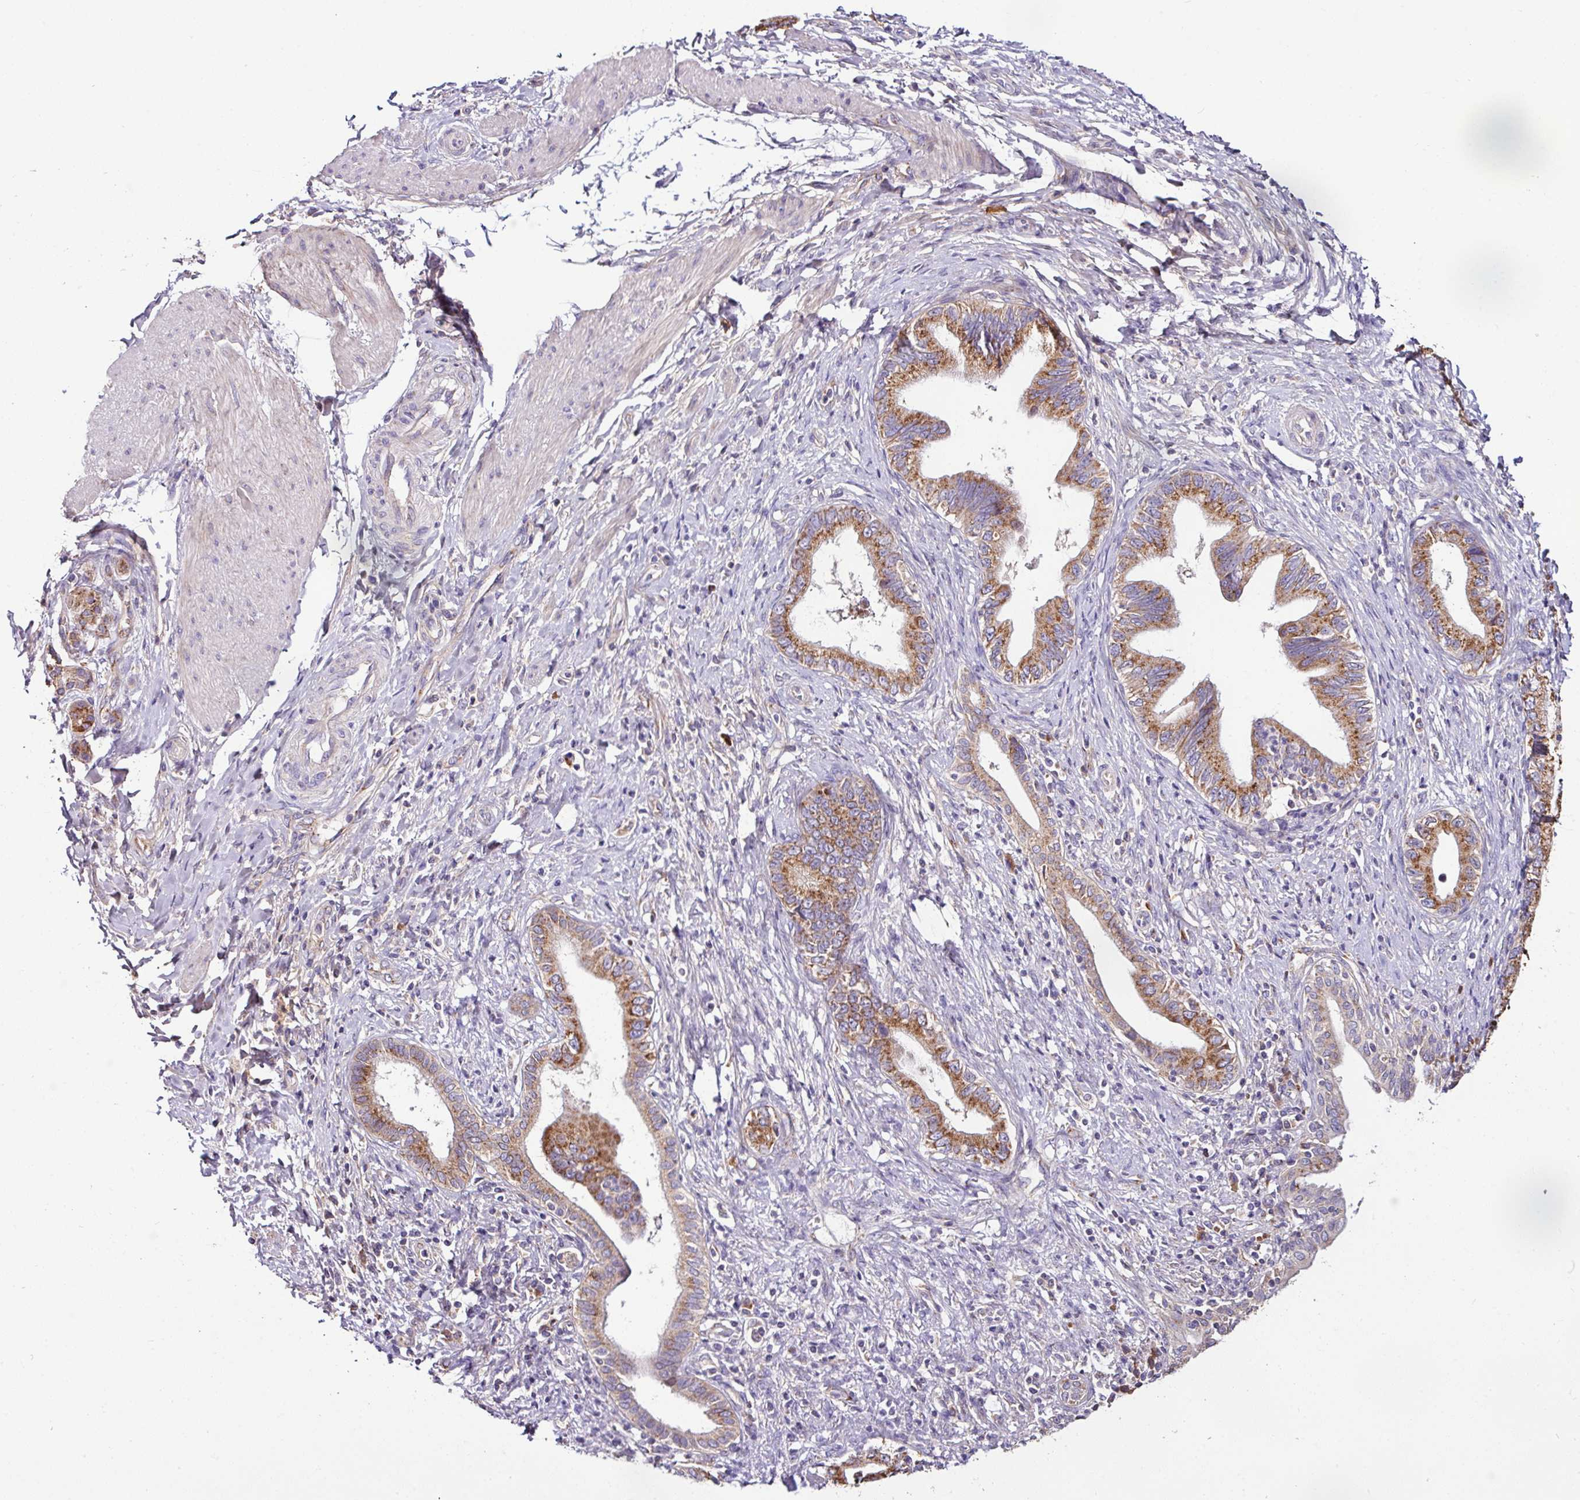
{"staining": {"intensity": "moderate", "quantity": ">75%", "location": "cytoplasmic/membranous"}, "tissue": "pancreatic cancer", "cell_type": "Tumor cells", "image_type": "cancer", "snomed": [{"axis": "morphology", "description": "Adenocarcinoma, NOS"}, {"axis": "topography", "description": "Pancreas"}], "caption": "Pancreatic adenocarcinoma was stained to show a protein in brown. There is medium levels of moderate cytoplasmic/membranous staining in about >75% of tumor cells. The staining was performed using DAB (3,3'-diaminobenzidine) to visualize the protein expression in brown, while the nuclei were stained in blue with hematoxylin (Magnification: 20x).", "gene": "CPD", "patient": {"sex": "female", "age": 55}}